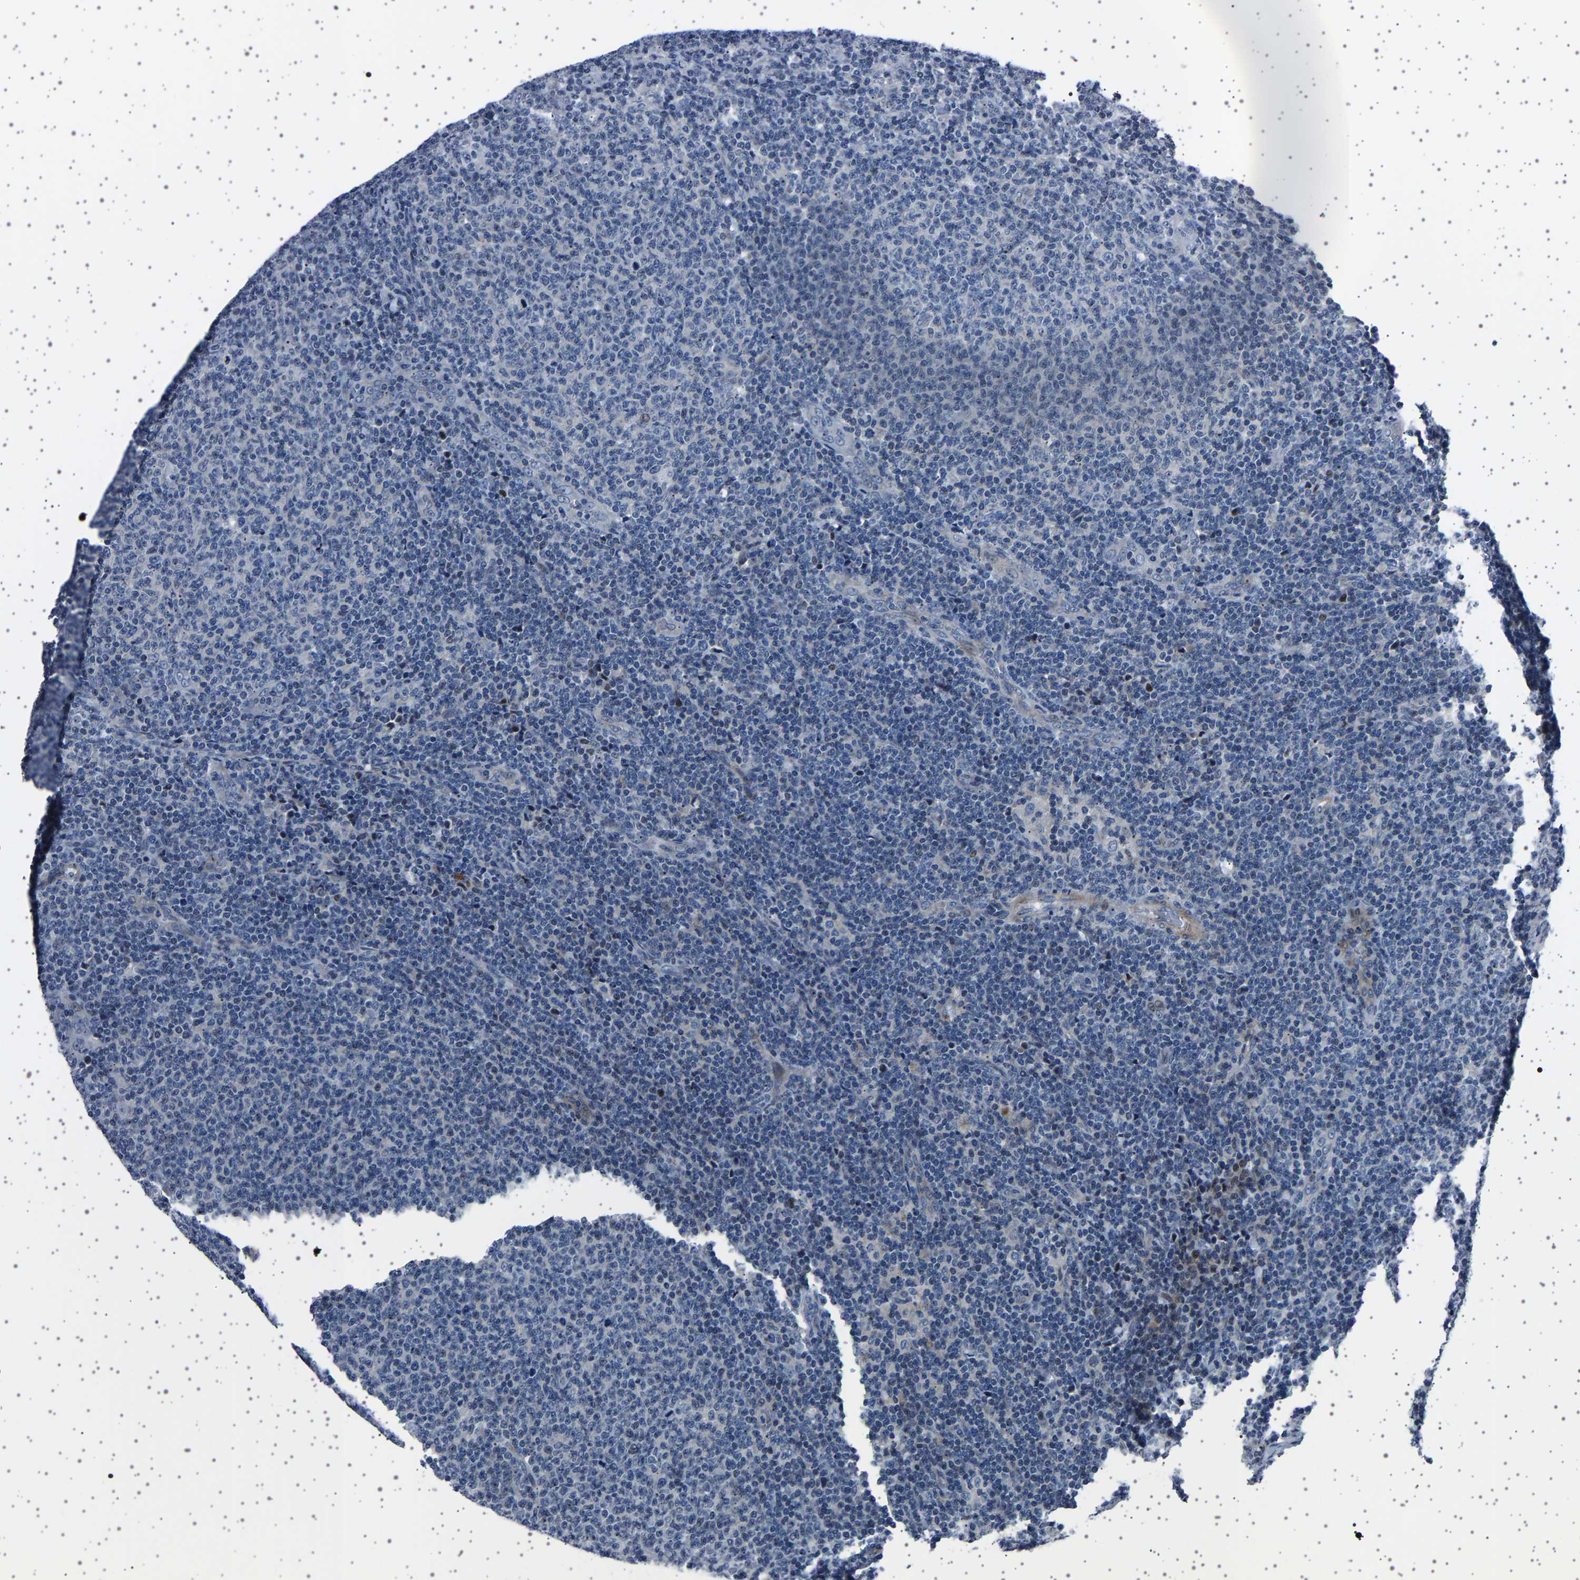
{"staining": {"intensity": "negative", "quantity": "none", "location": "none"}, "tissue": "lymphoma", "cell_type": "Tumor cells", "image_type": "cancer", "snomed": [{"axis": "morphology", "description": "Malignant lymphoma, non-Hodgkin's type, Low grade"}, {"axis": "topography", "description": "Lymph node"}], "caption": "Immunohistochemistry image of lymphoma stained for a protein (brown), which reveals no expression in tumor cells. Nuclei are stained in blue.", "gene": "PAK5", "patient": {"sex": "male", "age": 66}}